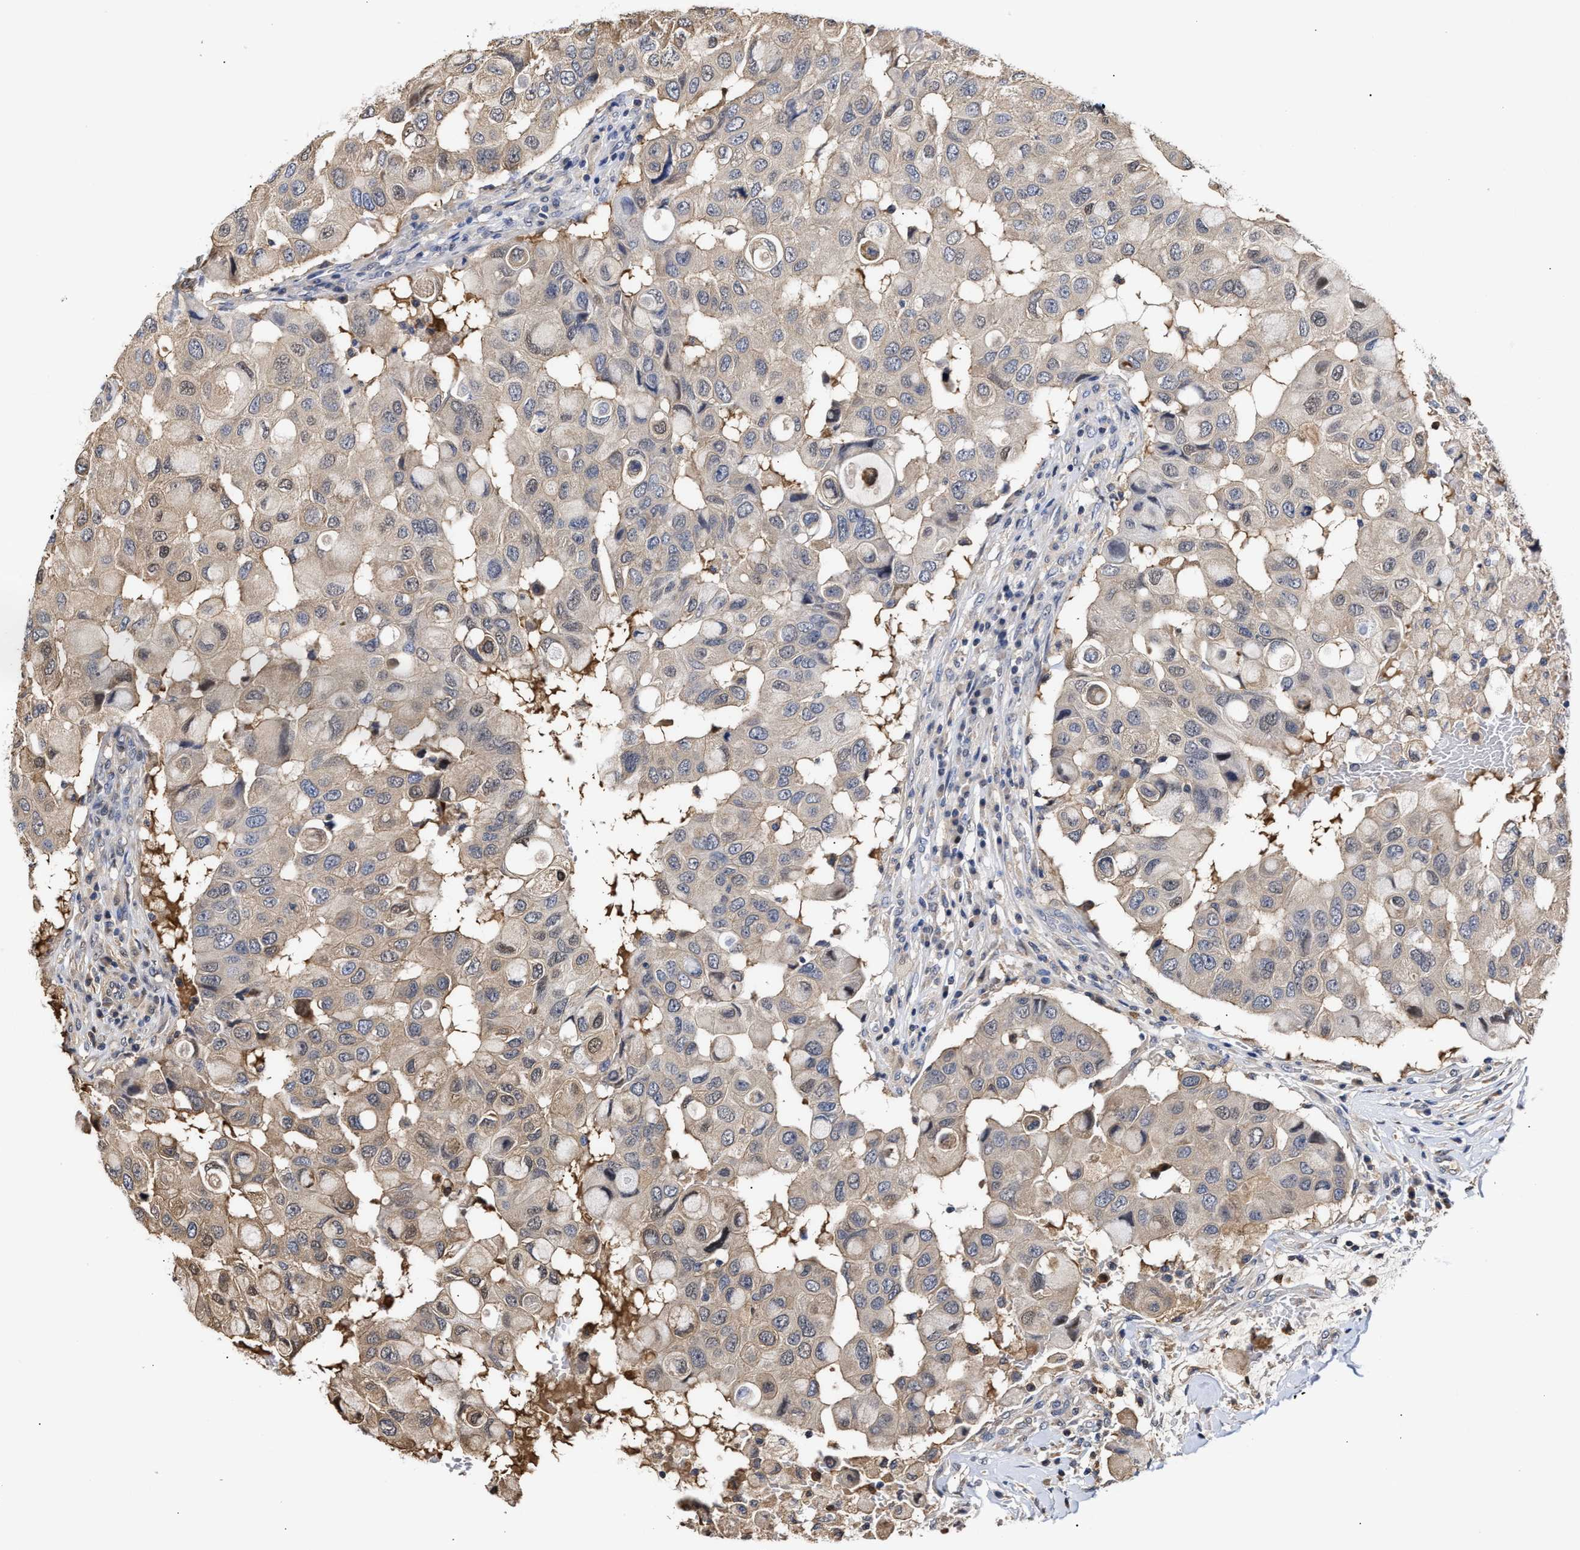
{"staining": {"intensity": "weak", "quantity": ">75%", "location": "cytoplasmic/membranous"}, "tissue": "breast cancer", "cell_type": "Tumor cells", "image_type": "cancer", "snomed": [{"axis": "morphology", "description": "Duct carcinoma"}, {"axis": "topography", "description": "Breast"}], "caption": "Immunohistochemistry staining of breast cancer (infiltrating ductal carcinoma), which reveals low levels of weak cytoplasmic/membranous staining in approximately >75% of tumor cells indicating weak cytoplasmic/membranous protein staining. The staining was performed using DAB (brown) for protein detection and nuclei were counterstained in hematoxylin (blue).", "gene": "KLHDC1", "patient": {"sex": "female", "age": 27}}